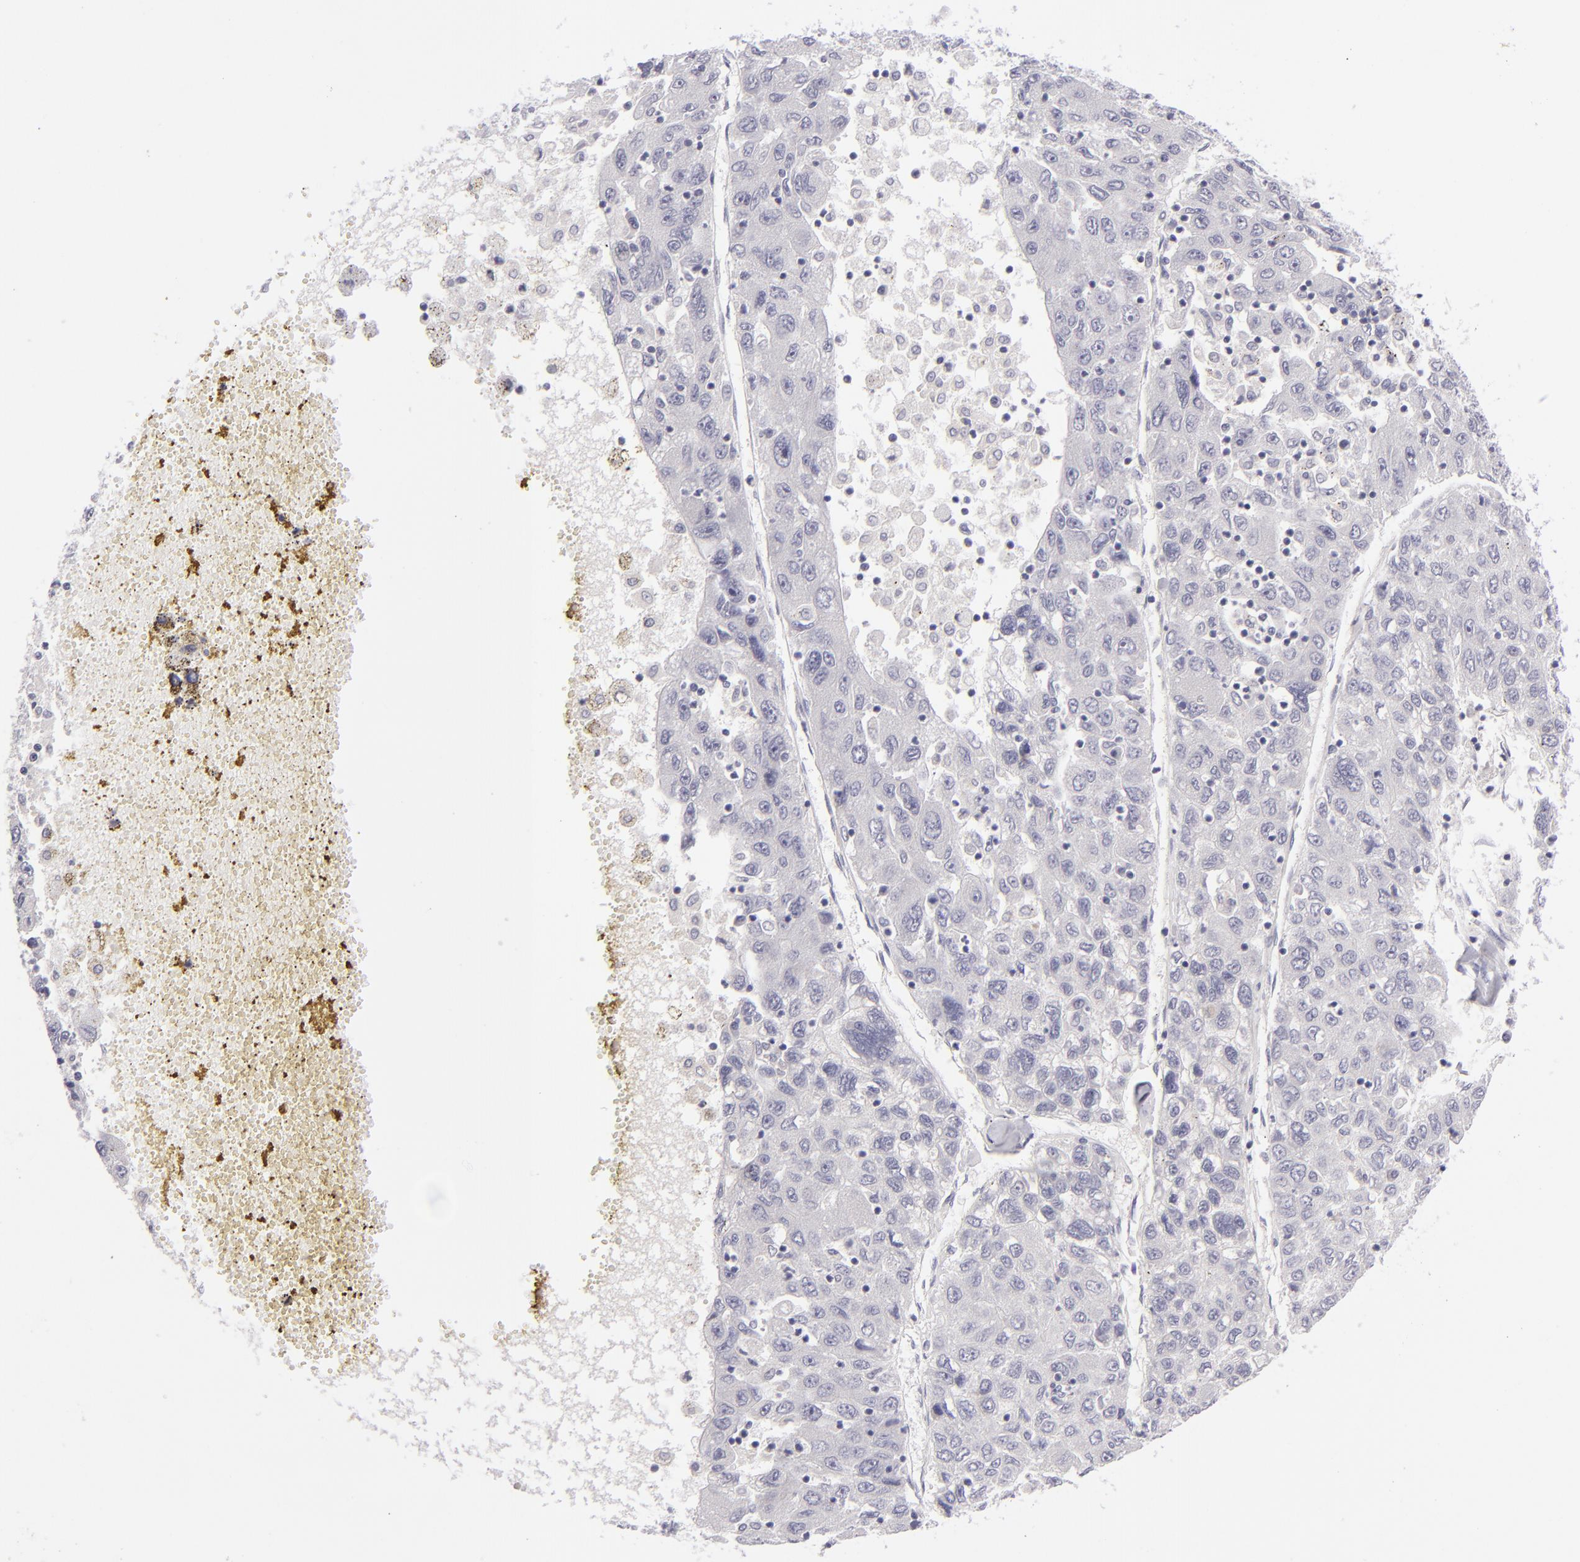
{"staining": {"intensity": "negative", "quantity": "none", "location": "none"}, "tissue": "liver cancer", "cell_type": "Tumor cells", "image_type": "cancer", "snomed": [{"axis": "morphology", "description": "Carcinoma, Hepatocellular, NOS"}, {"axis": "topography", "description": "Liver"}], "caption": "IHC image of neoplastic tissue: human liver hepatocellular carcinoma stained with DAB (3,3'-diaminobenzidine) exhibits no significant protein staining in tumor cells.", "gene": "TNNC1", "patient": {"sex": "male", "age": 49}}